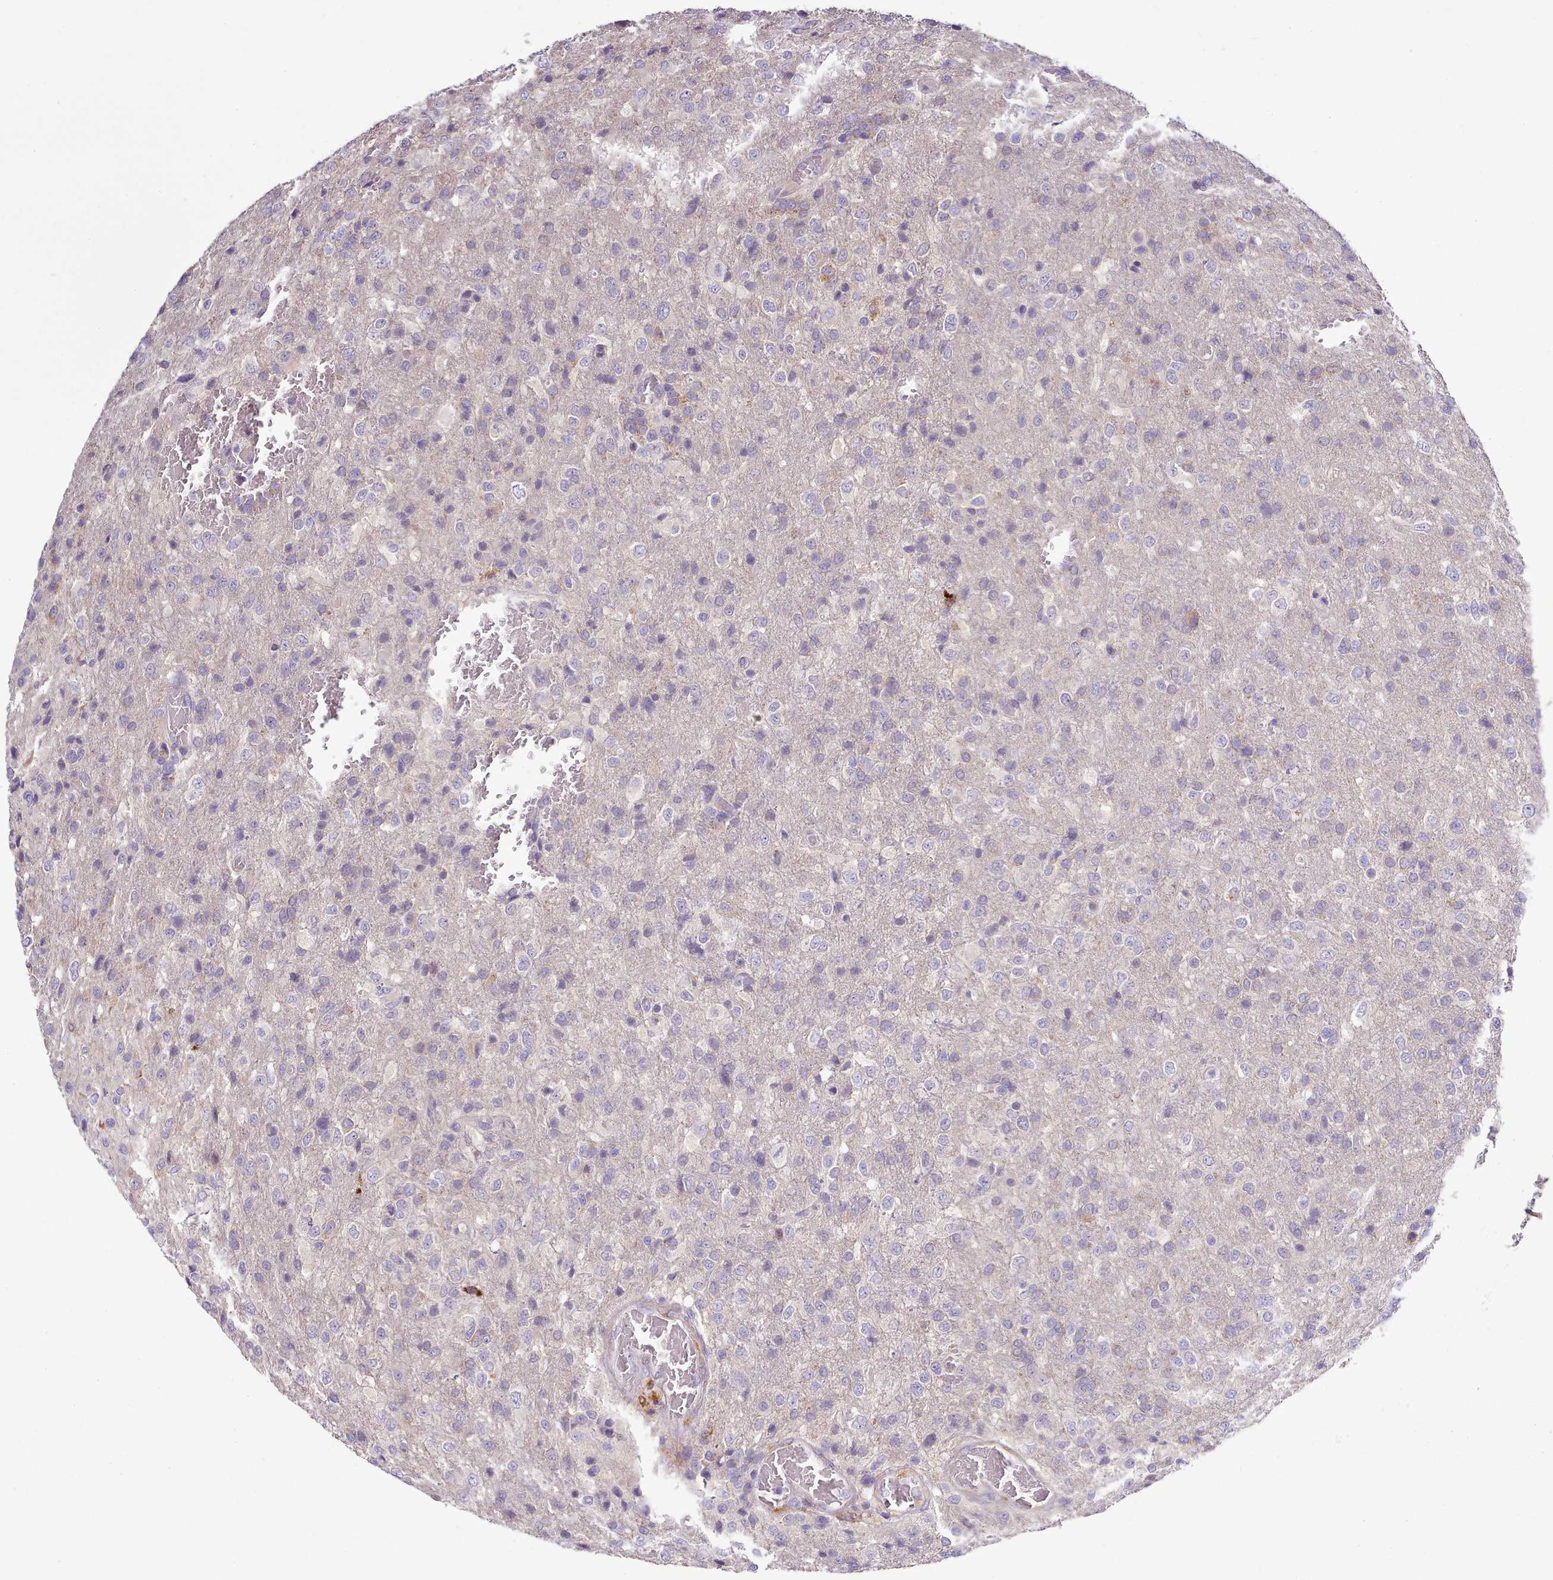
{"staining": {"intensity": "negative", "quantity": "none", "location": "none"}, "tissue": "glioma", "cell_type": "Tumor cells", "image_type": "cancer", "snomed": [{"axis": "morphology", "description": "Glioma, malignant, High grade"}, {"axis": "topography", "description": "Brain"}], "caption": "Protein analysis of malignant glioma (high-grade) reveals no significant expression in tumor cells.", "gene": "SETX", "patient": {"sex": "female", "age": 74}}